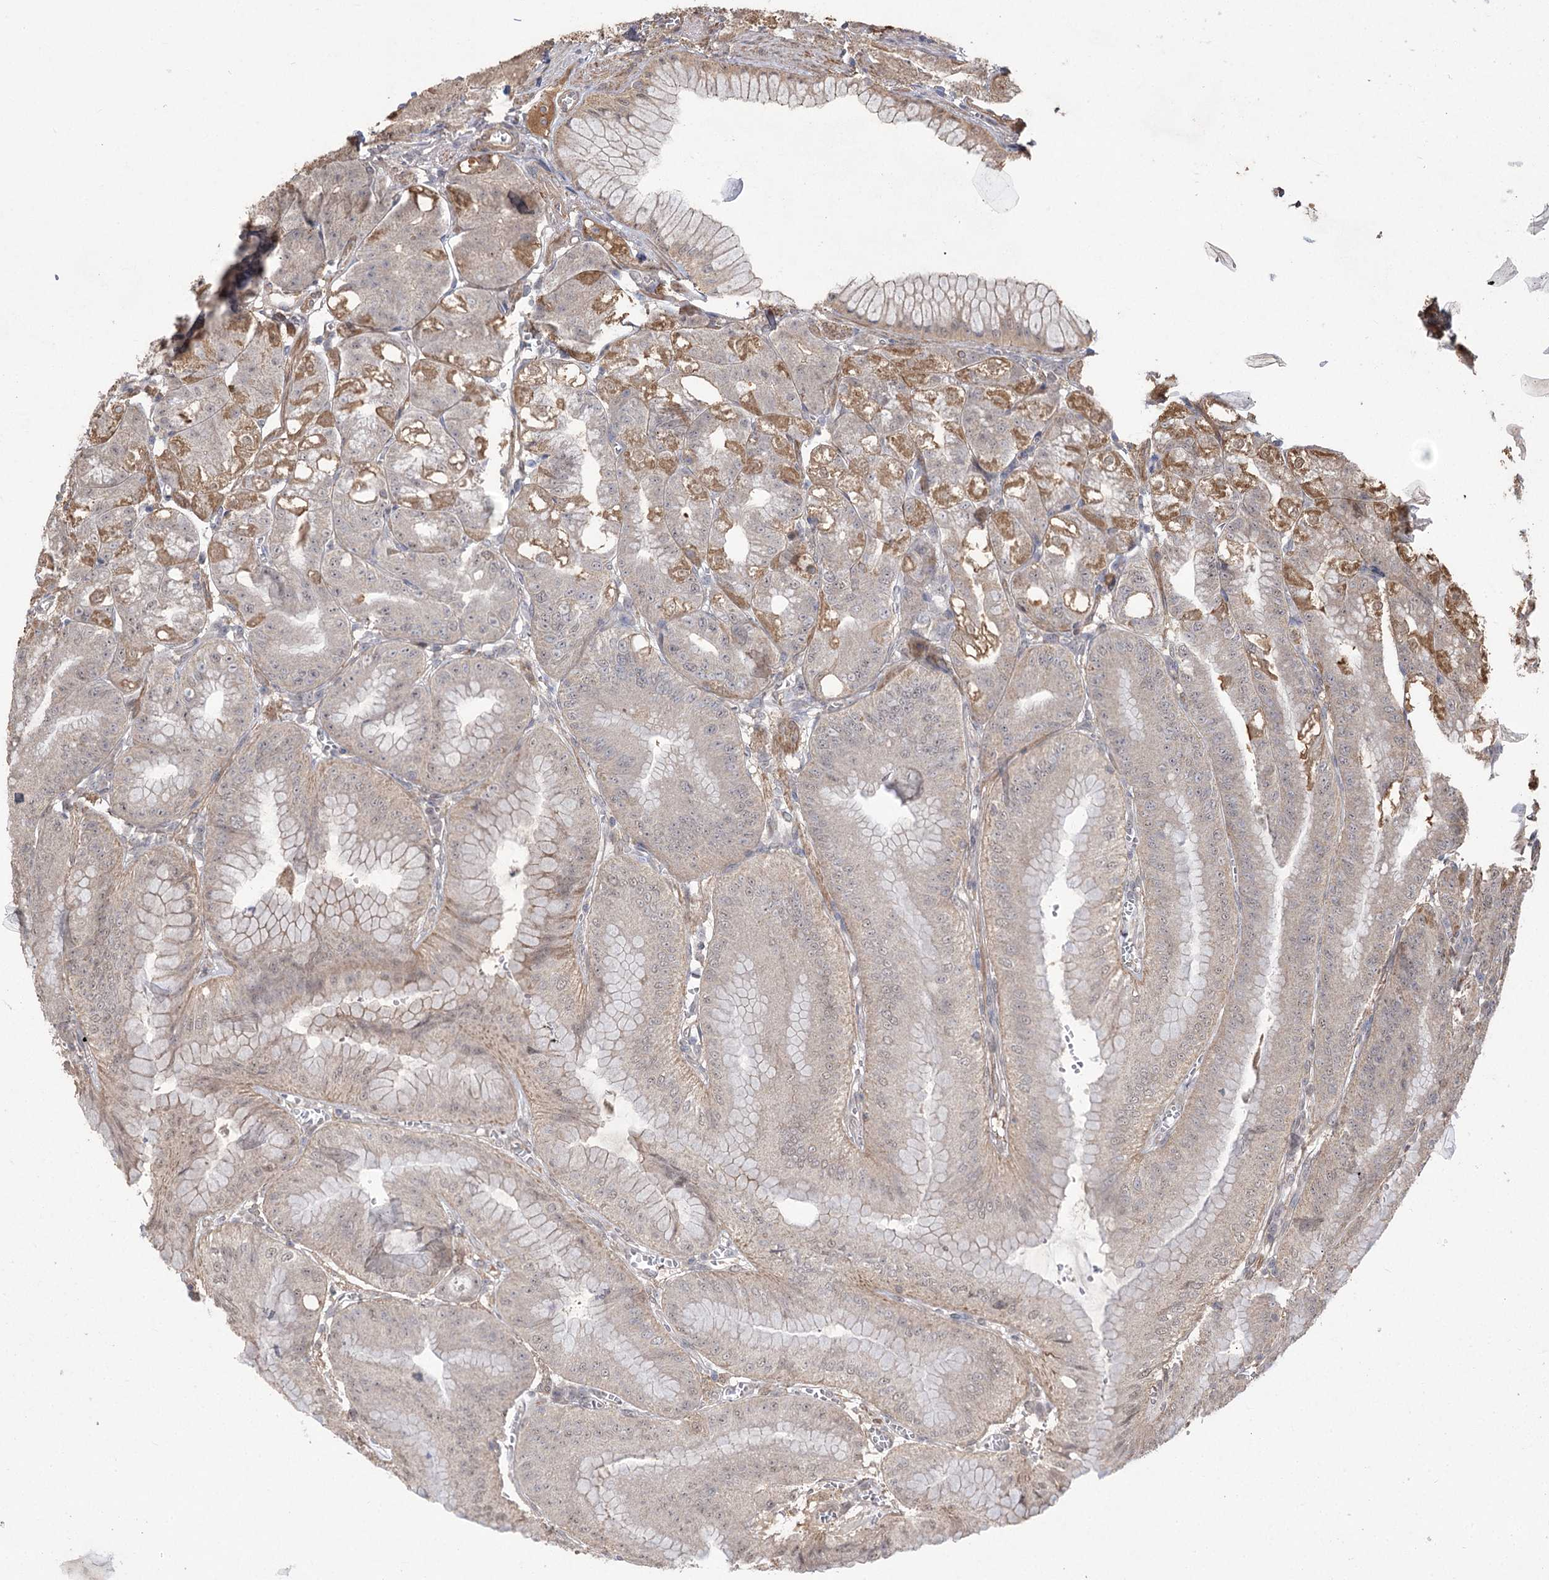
{"staining": {"intensity": "moderate", "quantity": "25%-75%", "location": "cytoplasmic/membranous"}, "tissue": "stomach", "cell_type": "Glandular cells", "image_type": "normal", "snomed": [{"axis": "morphology", "description": "Normal tissue, NOS"}, {"axis": "topography", "description": "Stomach, upper"}, {"axis": "topography", "description": "Stomach, lower"}], "caption": "Brown immunohistochemical staining in benign stomach demonstrates moderate cytoplasmic/membranous positivity in about 25%-75% of glandular cells.", "gene": "TENM2", "patient": {"sex": "male", "age": 71}}